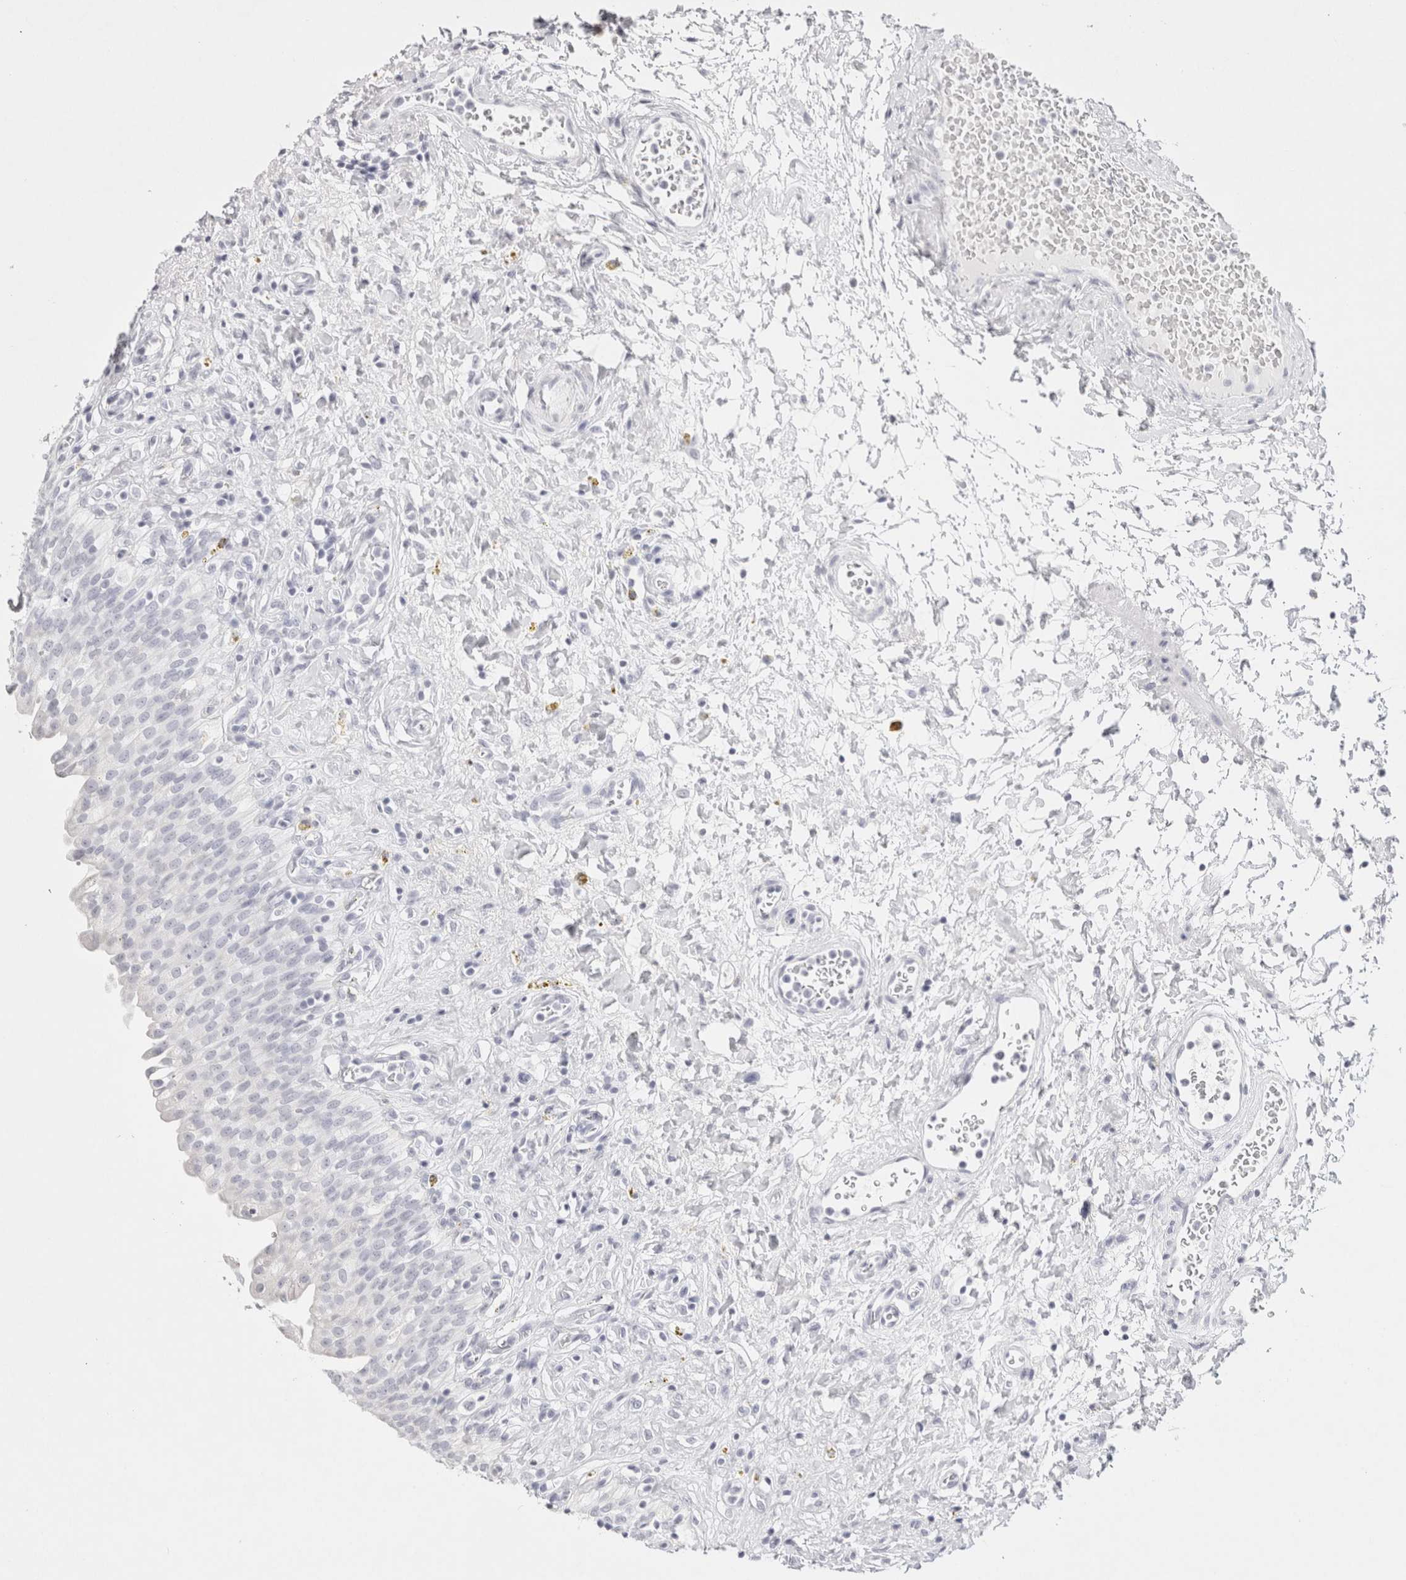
{"staining": {"intensity": "negative", "quantity": "none", "location": "none"}, "tissue": "urinary bladder", "cell_type": "Urothelial cells", "image_type": "normal", "snomed": [{"axis": "morphology", "description": "Urothelial carcinoma, High grade"}, {"axis": "topography", "description": "Urinary bladder"}], "caption": "This is a histopathology image of immunohistochemistry (IHC) staining of normal urinary bladder, which shows no expression in urothelial cells.", "gene": "GARIN1A", "patient": {"sex": "male", "age": 46}}